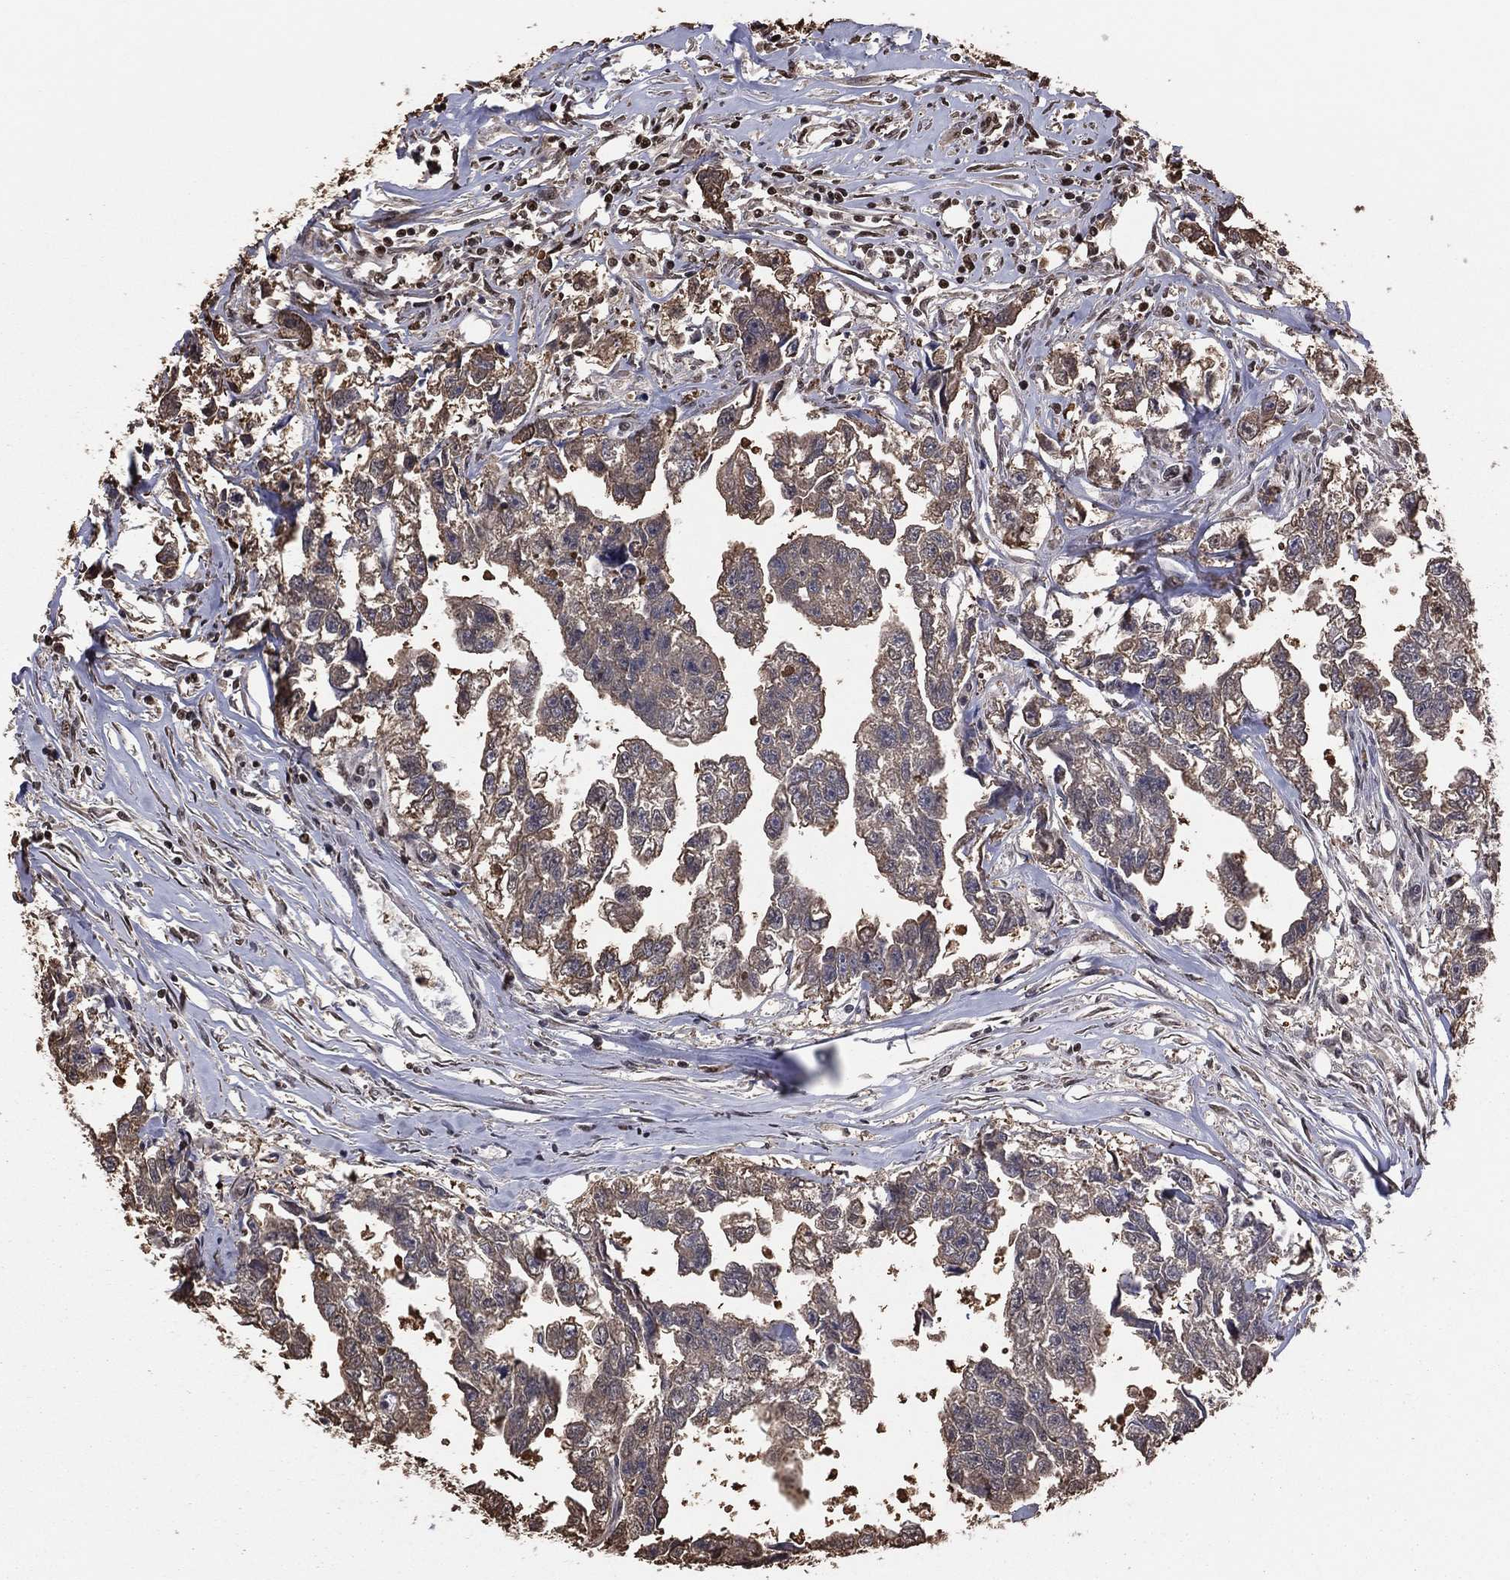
{"staining": {"intensity": "moderate", "quantity": "25%-75%", "location": "cytoplasmic/membranous"}, "tissue": "testis cancer", "cell_type": "Tumor cells", "image_type": "cancer", "snomed": [{"axis": "morphology", "description": "Carcinoma, Embryonal, NOS"}, {"axis": "morphology", "description": "Teratoma, malignant, NOS"}, {"axis": "topography", "description": "Testis"}], "caption": "Tumor cells demonstrate moderate cytoplasmic/membranous staining in approximately 25%-75% of cells in testis embryonal carcinoma. (IHC, brightfield microscopy, high magnification).", "gene": "GAPDH", "patient": {"sex": "male", "age": 44}}